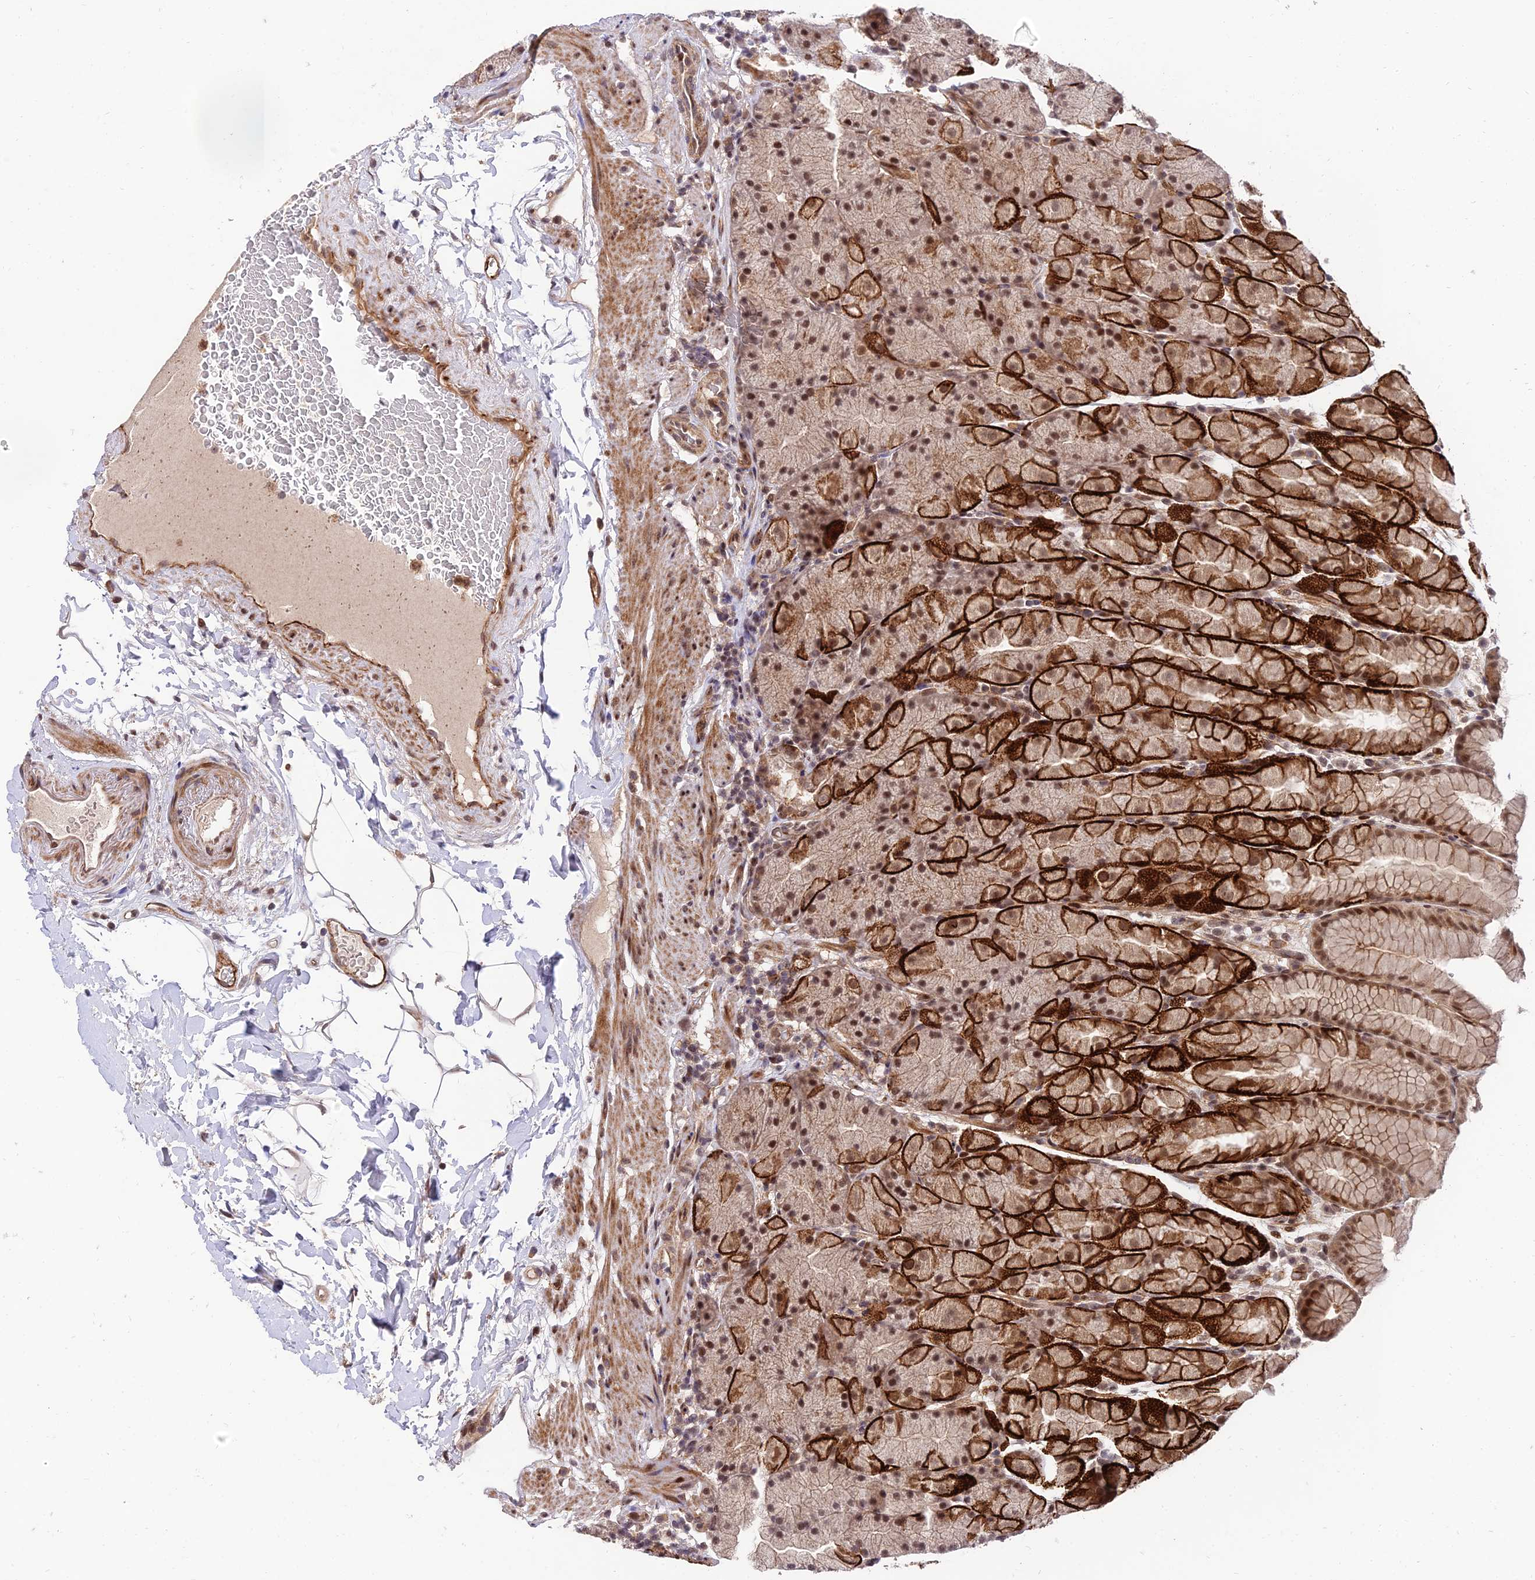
{"staining": {"intensity": "strong", "quantity": ">75%", "location": "cytoplasmic/membranous,nuclear"}, "tissue": "stomach", "cell_type": "Glandular cells", "image_type": "normal", "snomed": [{"axis": "morphology", "description": "Normal tissue, NOS"}, {"axis": "topography", "description": "Stomach, upper"}, {"axis": "topography", "description": "Stomach, lower"}], "caption": "This photomicrograph shows immunohistochemistry staining of unremarkable stomach, with high strong cytoplasmic/membranous,nuclear positivity in about >75% of glandular cells.", "gene": "ZNF85", "patient": {"sex": "male", "age": 67}}